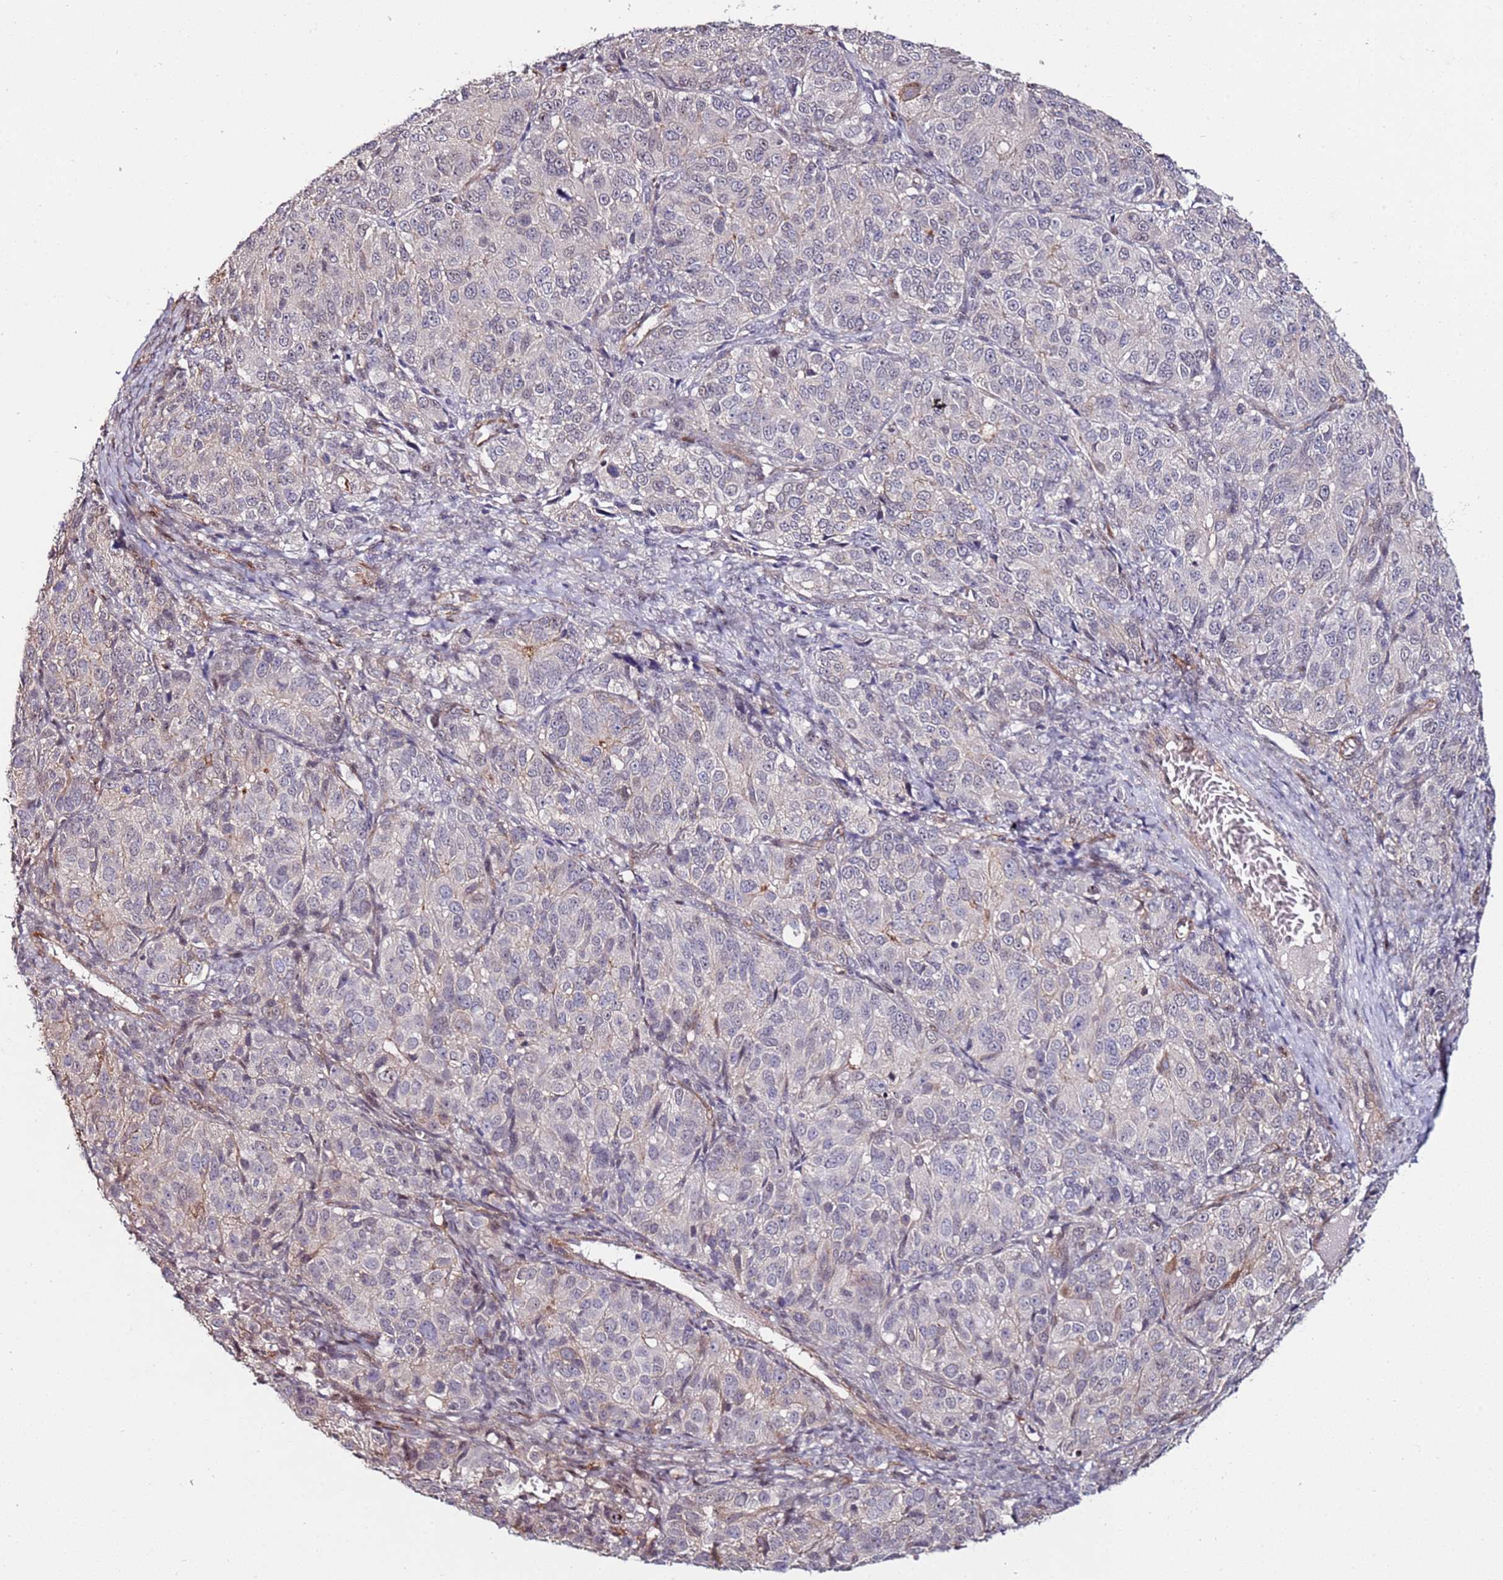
{"staining": {"intensity": "negative", "quantity": "none", "location": "none"}, "tissue": "ovarian cancer", "cell_type": "Tumor cells", "image_type": "cancer", "snomed": [{"axis": "morphology", "description": "Carcinoma, endometroid"}, {"axis": "topography", "description": "Ovary"}], "caption": "DAB (3,3'-diaminobenzidine) immunohistochemical staining of ovarian cancer reveals no significant positivity in tumor cells.", "gene": "DUSP28", "patient": {"sex": "female", "age": 51}}